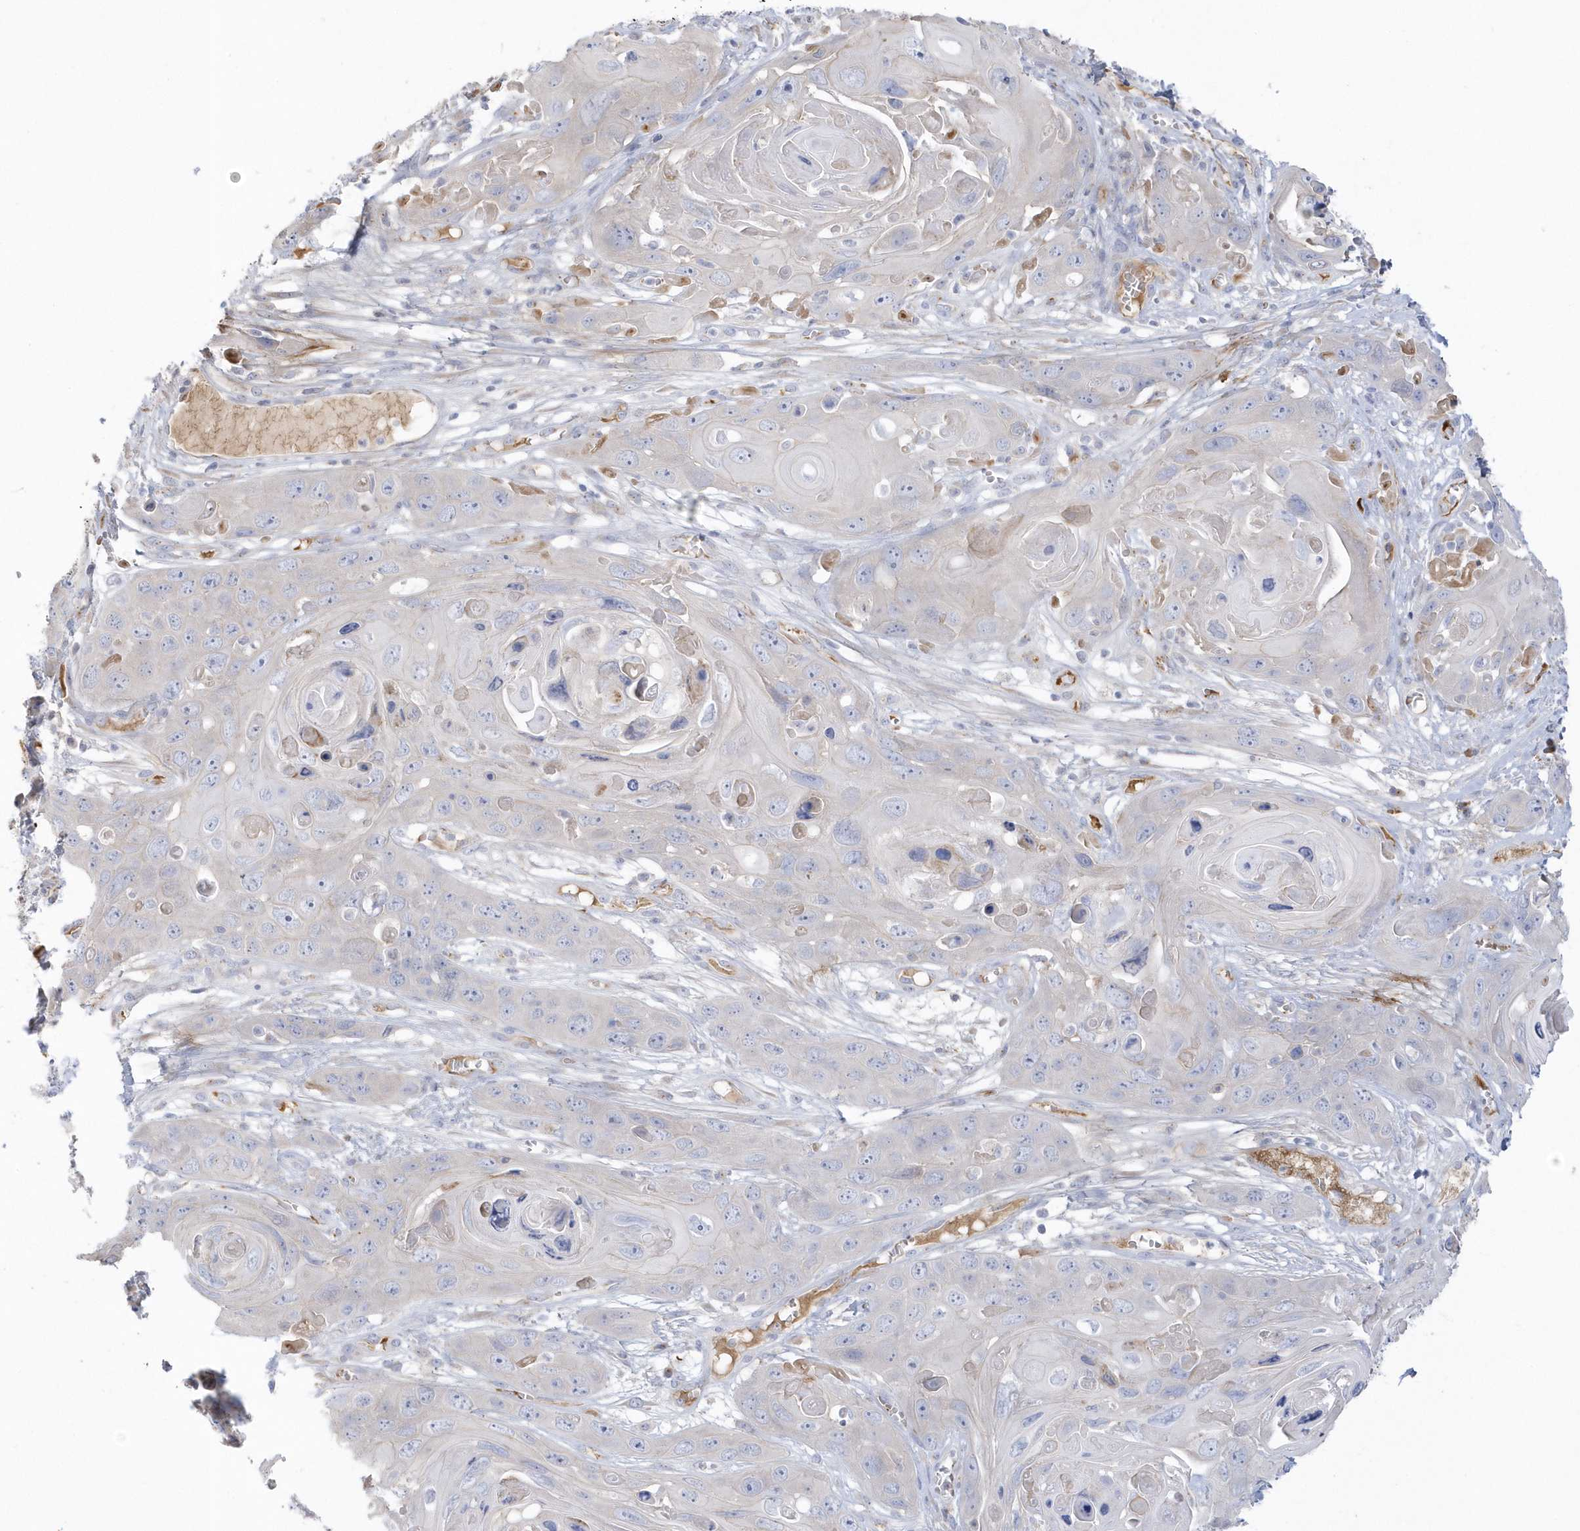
{"staining": {"intensity": "negative", "quantity": "none", "location": "none"}, "tissue": "skin cancer", "cell_type": "Tumor cells", "image_type": "cancer", "snomed": [{"axis": "morphology", "description": "Squamous cell carcinoma, NOS"}, {"axis": "topography", "description": "Skin"}], "caption": "This is an immunohistochemistry (IHC) photomicrograph of human skin cancer (squamous cell carcinoma). There is no expression in tumor cells.", "gene": "SEMA3D", "patient": {"sex": "male", "age": 55}}